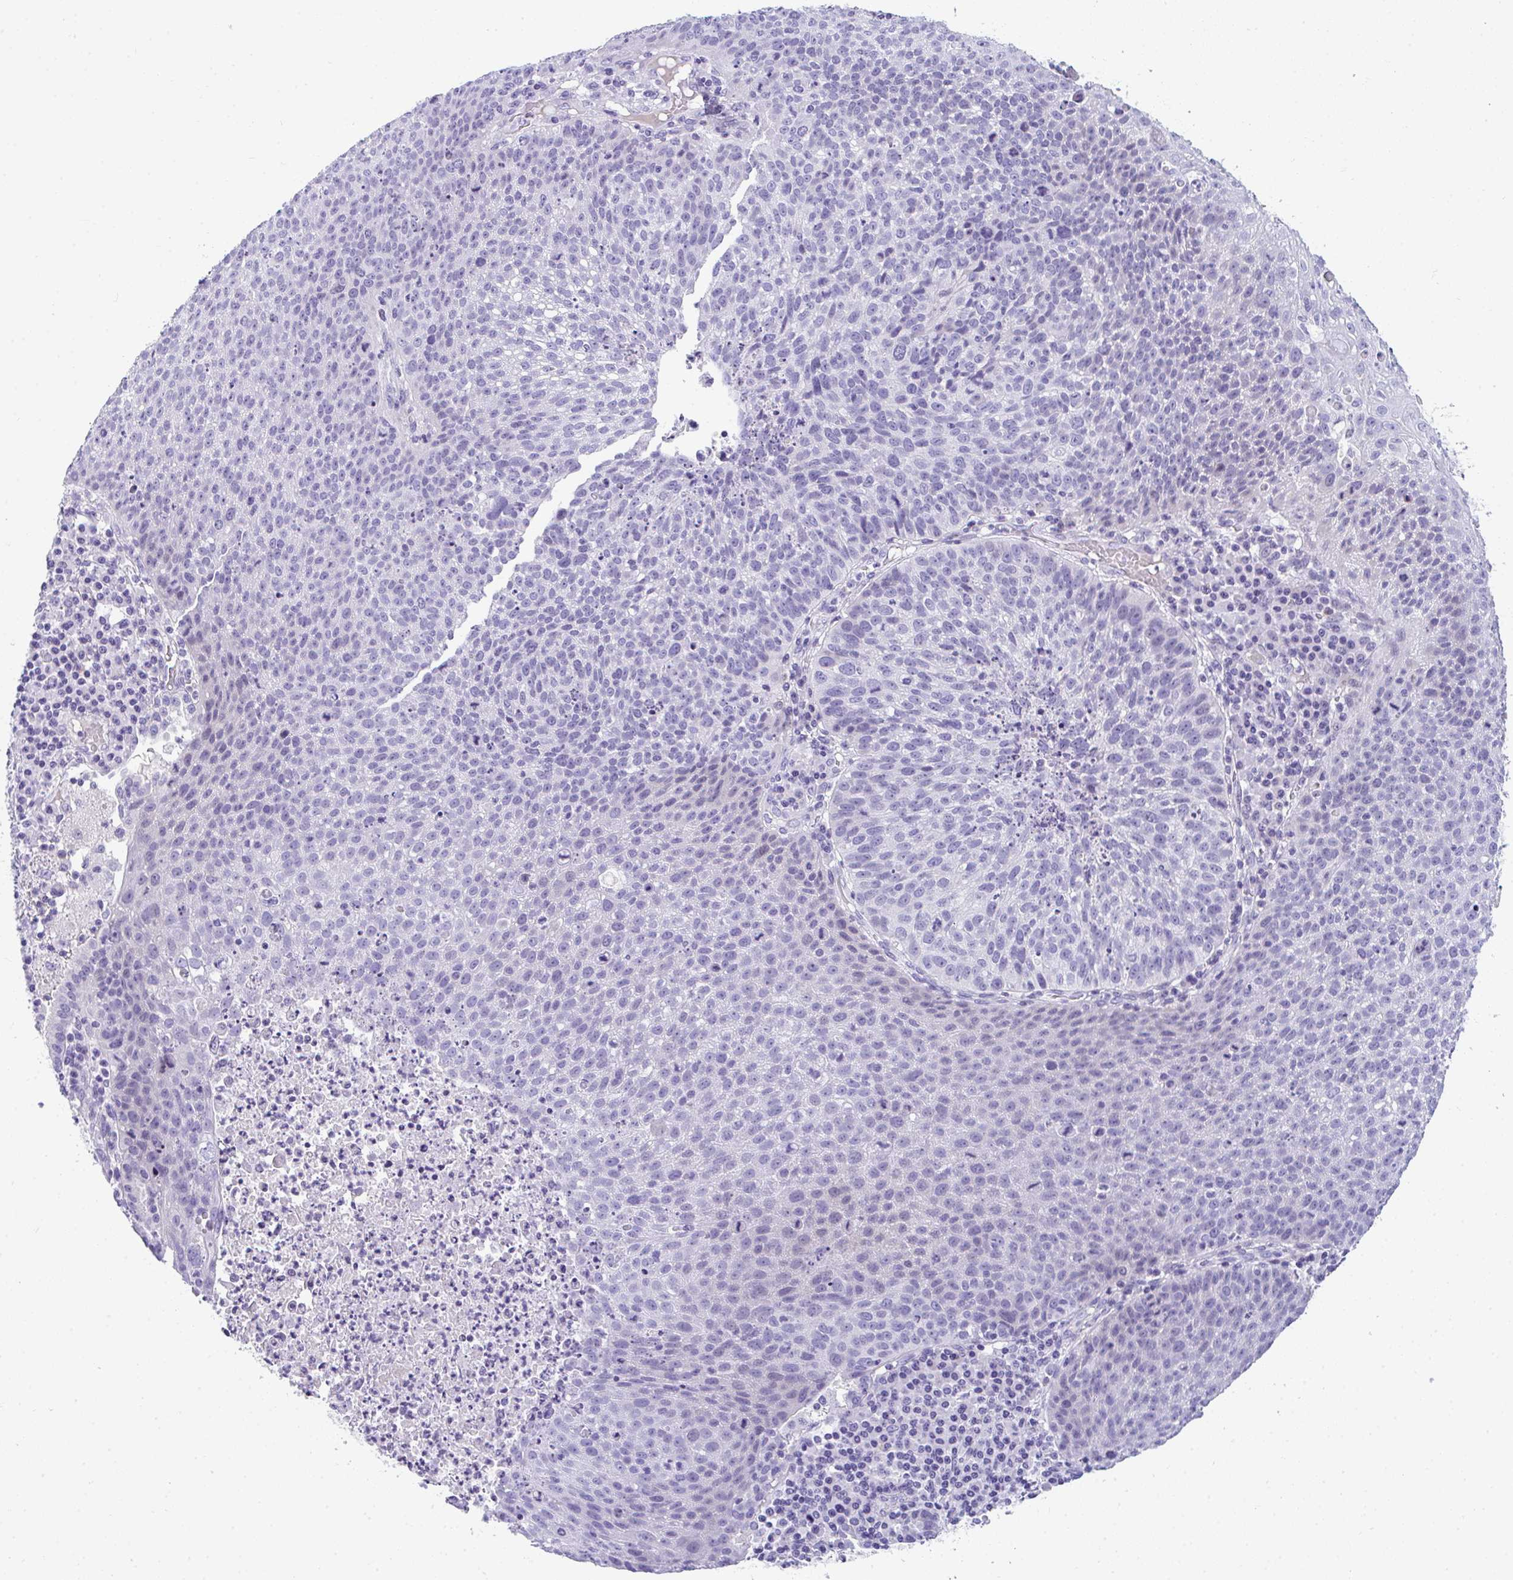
{"staining": {"intensity": "negative", "quantity": "none", "location": "none"}, "tissue": "lung cancer", "cell_type": "Tumor cells", "image_type": "cancer", "snomed": [{"axis": "morphology", "description": "Squamous cell carcinoma, NOS"}, {"axis": "topography", "description": "Lung"}], "caption": "Immunohistochemistry histopathology image of neoplastic tissue: squamous cell carcinoma (lung) stained with DAB (3,3'-diaminobenzidine) reveals no significant protein positivity in tumor cells.", "gene": "TTC30B", "patient": {"sex": "male", "age": 63}}